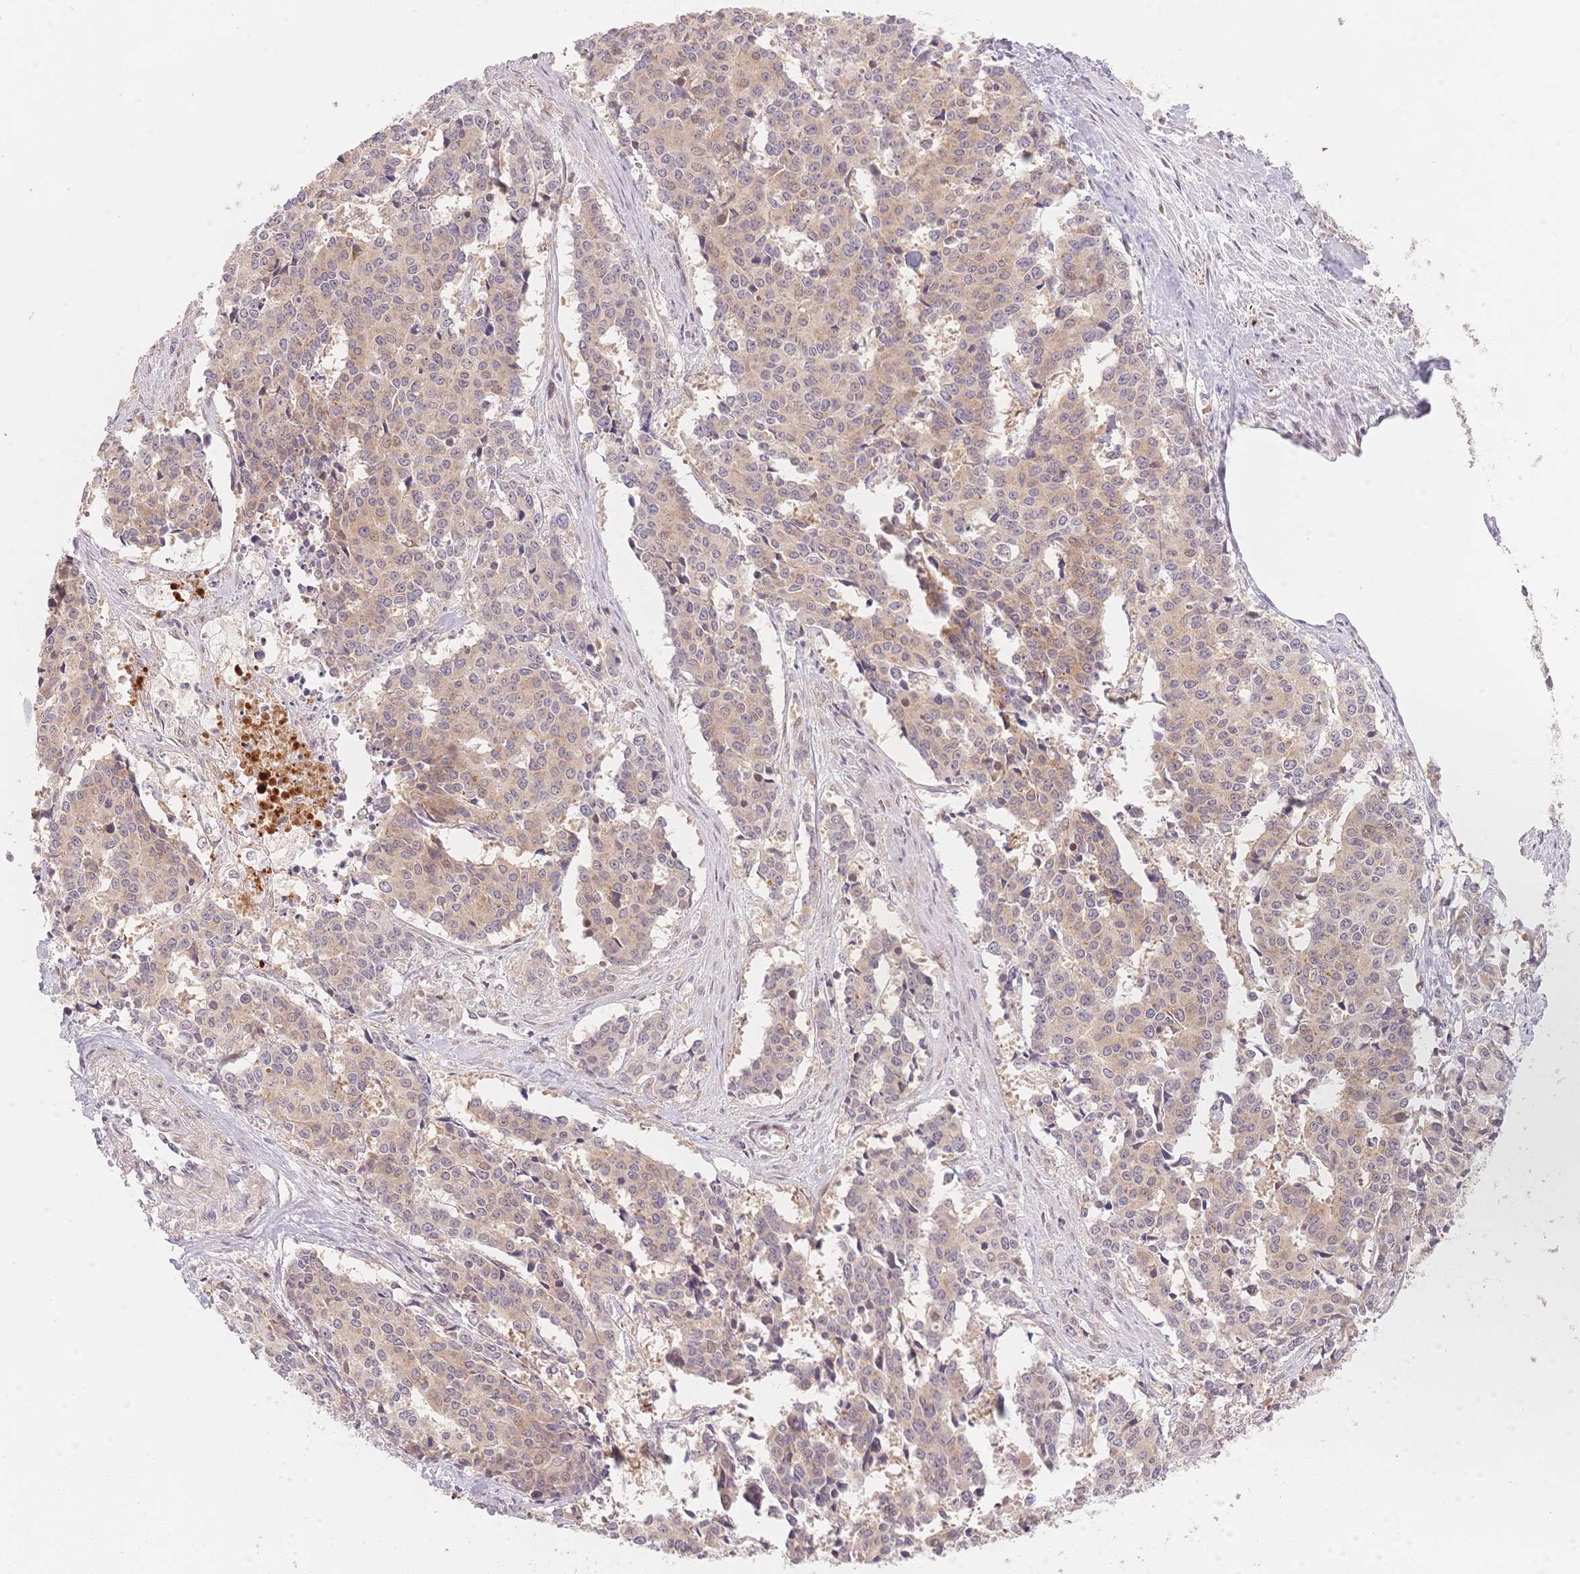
{"staining": {"intensity": "weak", "quantity": "25%-75%", "location": "cytoplasmic/membranous"}, "tissue": "cervical cancer", "cell_type": "Tumor cells", "image_type": "cancer", "snomed": [{"axis": "morphology", "description": "Squamous cell carcinoma, NOS"}, {"axis": "topography", "description": "Cervix"}], "caption": "The photomicrograph displays a brown stain indicating the presence of a protein in the cytoplasmic/membranous of tumor cells in cervical cancer.", "gene": "STK39", "patient": {"sex": "female", "age": 28}}